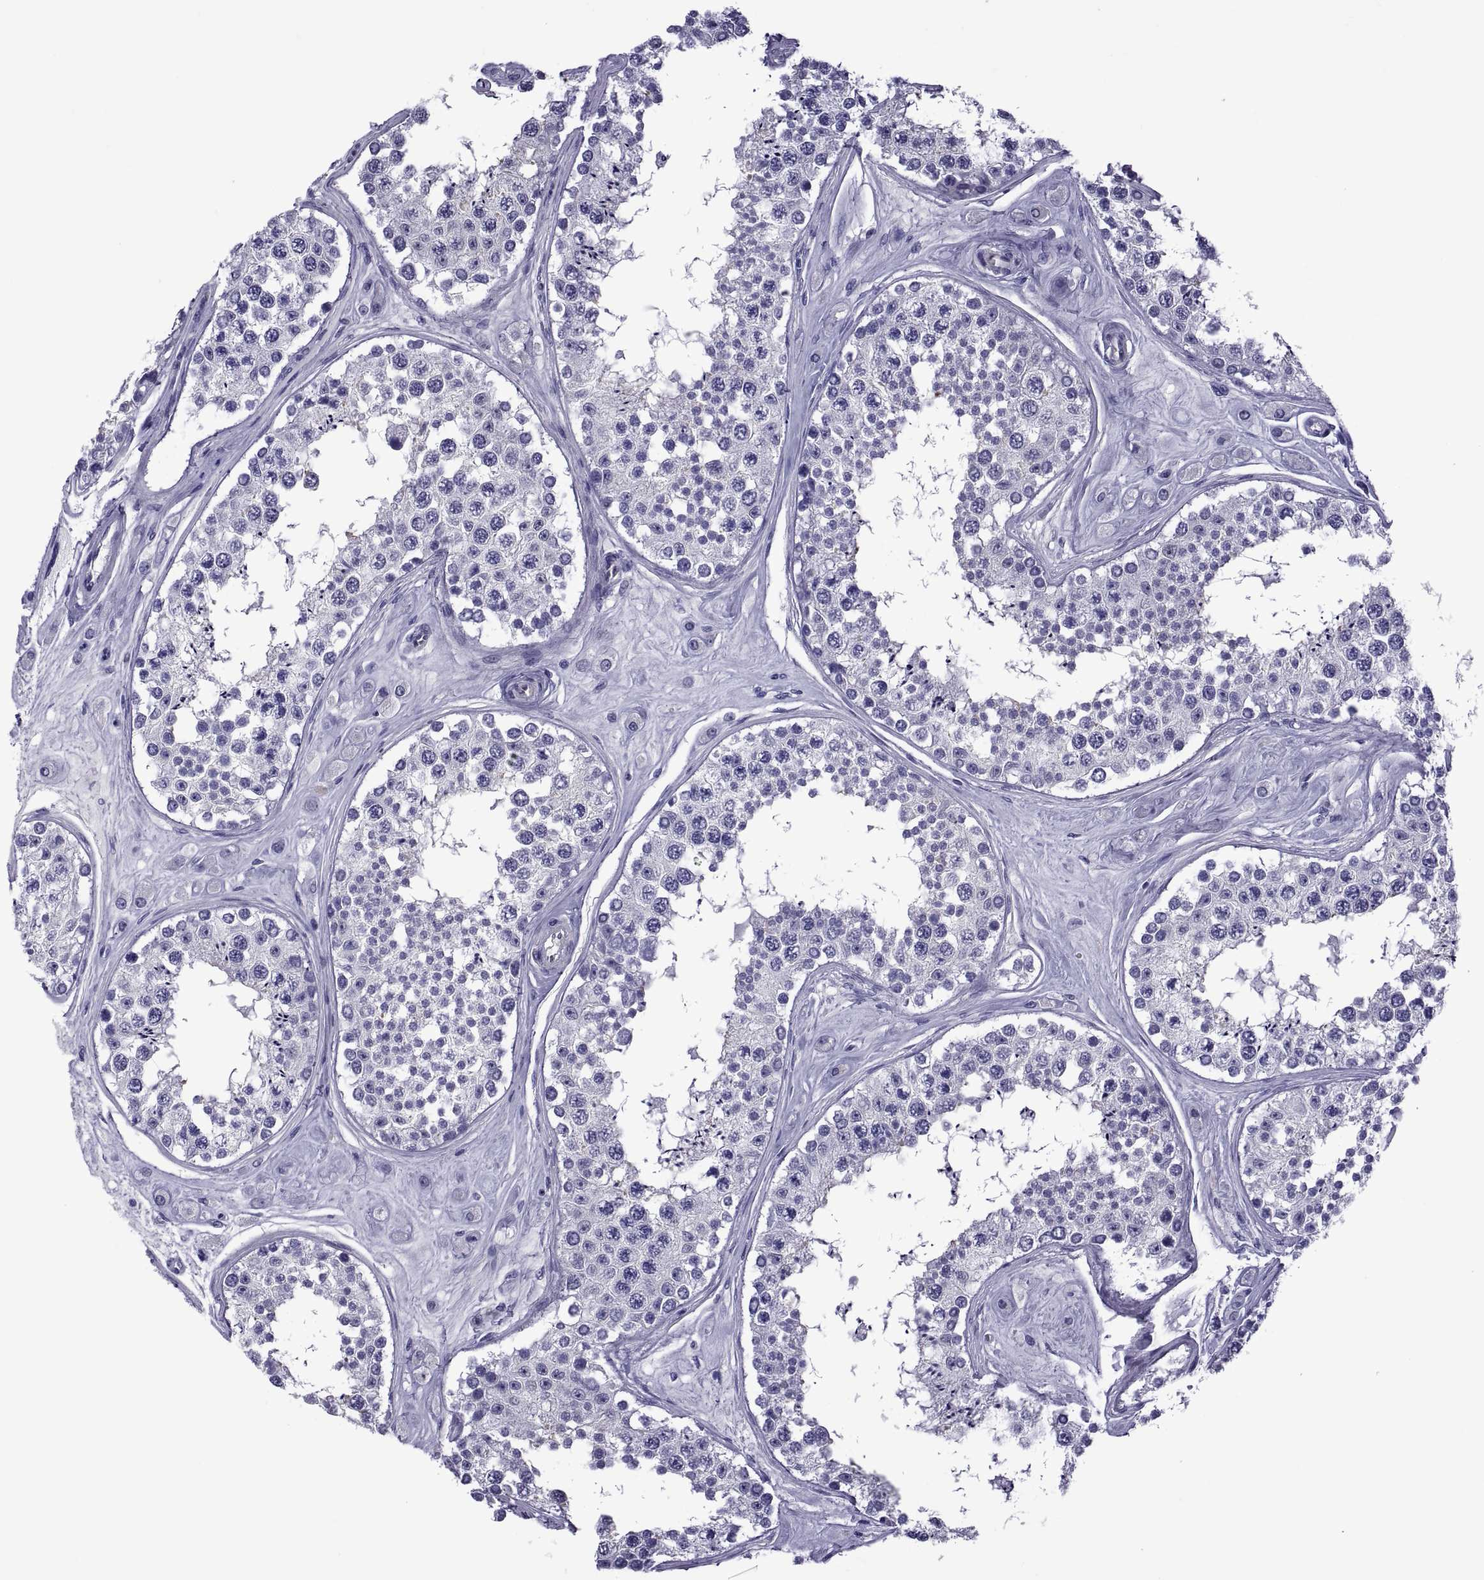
{"staining": {"intensity": "negative", "quantity": "none", "location": "none"}, "tissue": "testis", "cell_type": "Cells in seminiferous ducts", "image_type": "normal", "snomed": [{"axis": "morphology", "description": "Normal tissue, NOS"}, {"axis": "topography", "description": "Testis"}], "caption": "This histopathology image is of benign testis stained with immunohistochemistry (IHC) to label a protein in brown with the nuclei are counter-stained blue. There is no expression in cells in seminiferous ducts. Nuclei are stained in blue.", "gene": "LCN9", "patient": {"sex": "male", "age": 25}}